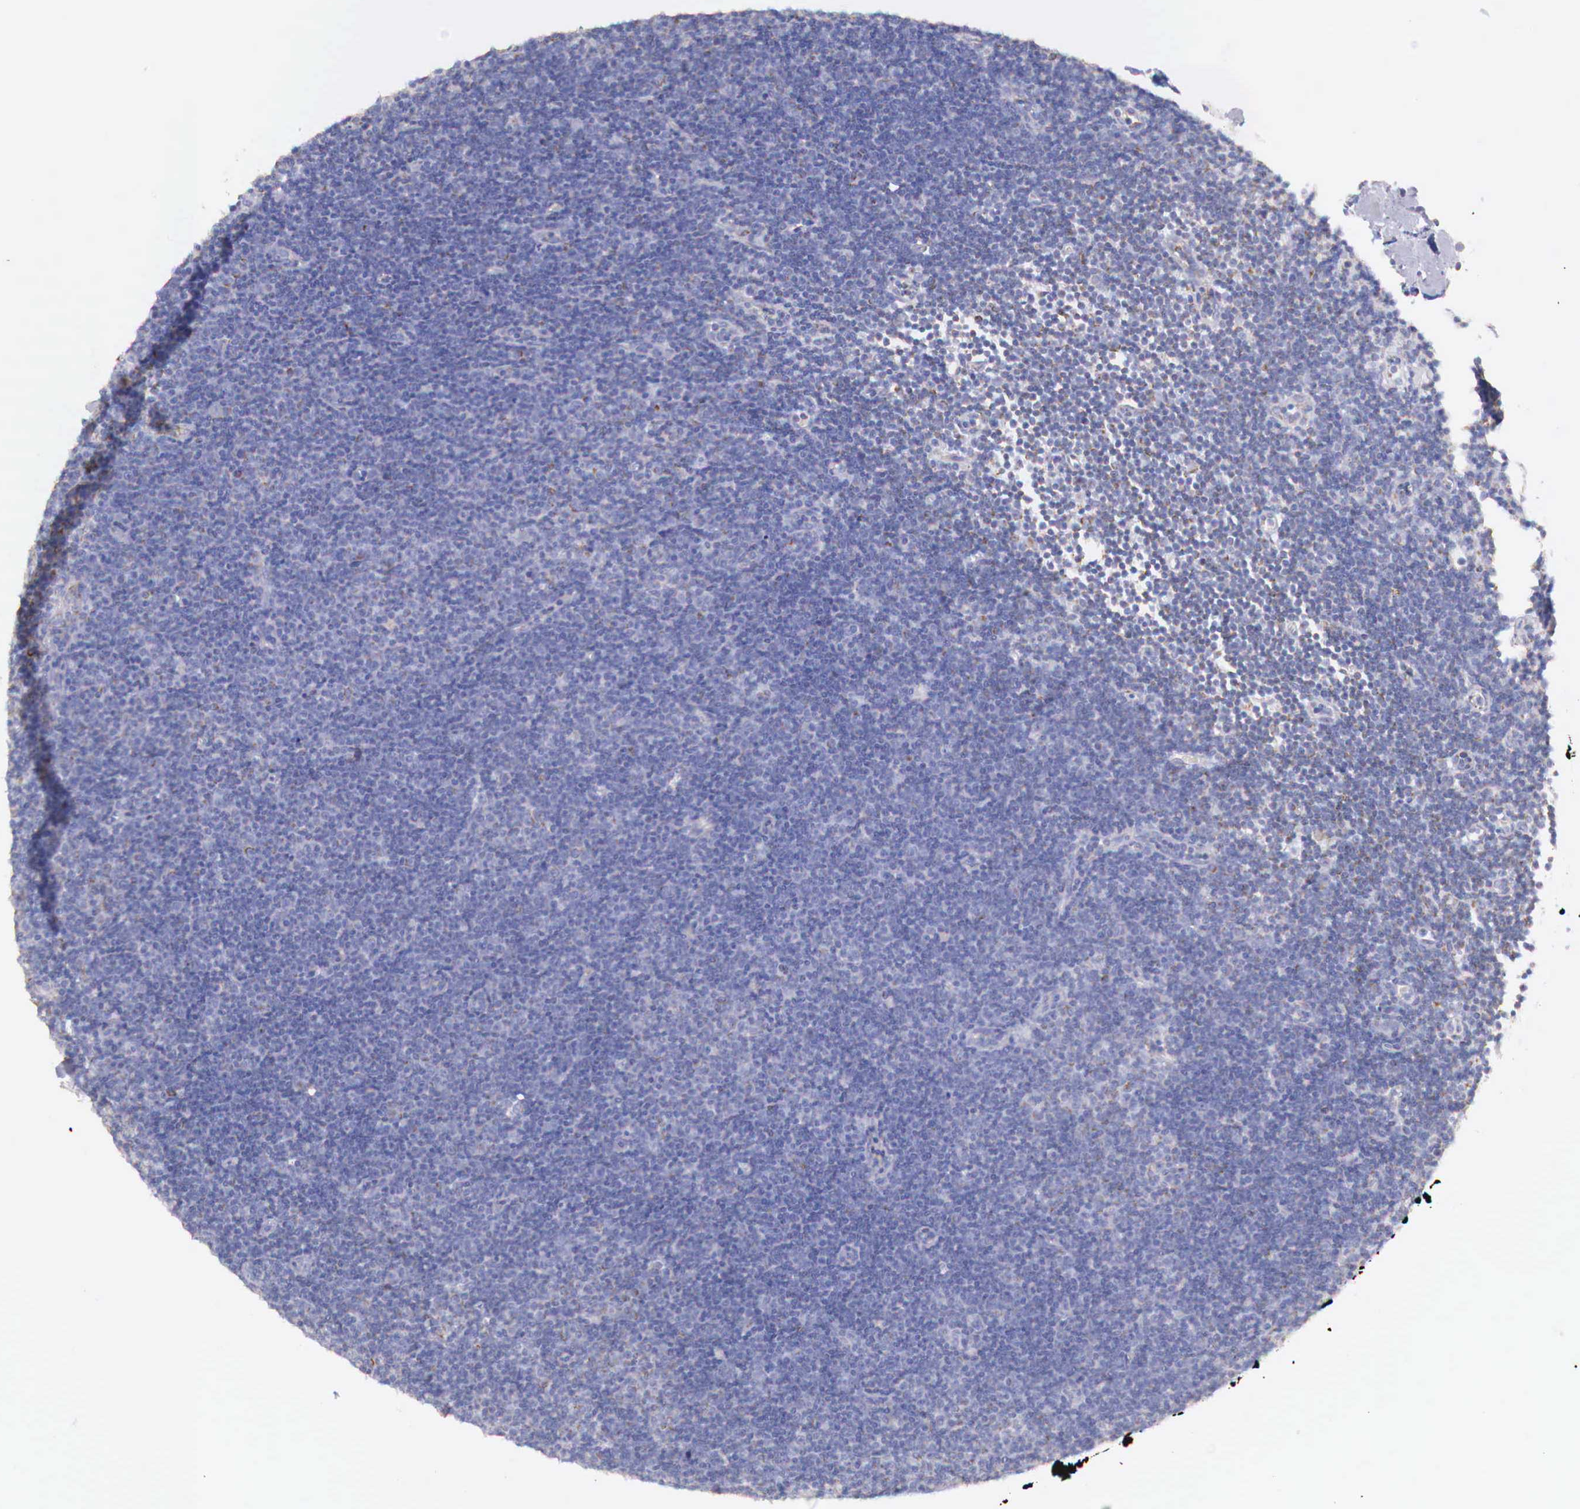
{"staining": {"intensity": "weak", "quantity": "<25%", "location": "cytoplasmic/membranous"}, "tissue": "lymphoma", "cell_type": "Tumor cells", "image_type": "cancer", "snomed": [{"axis": "morphology", "description": "Malignant lymphoma, non-Hodgkin's type, Low grade"}, {"axis": "topography", "description": "Lymph node"}], "caption": "High power microscopy micrograph of an IHC photomicrograph of malignant lymphoma, non-Hodgkin's type (low-grade), revealing no significant expression in tumor cells.", "gene": "IDH3G", "patient": {"sex": "male", "age": 57}}